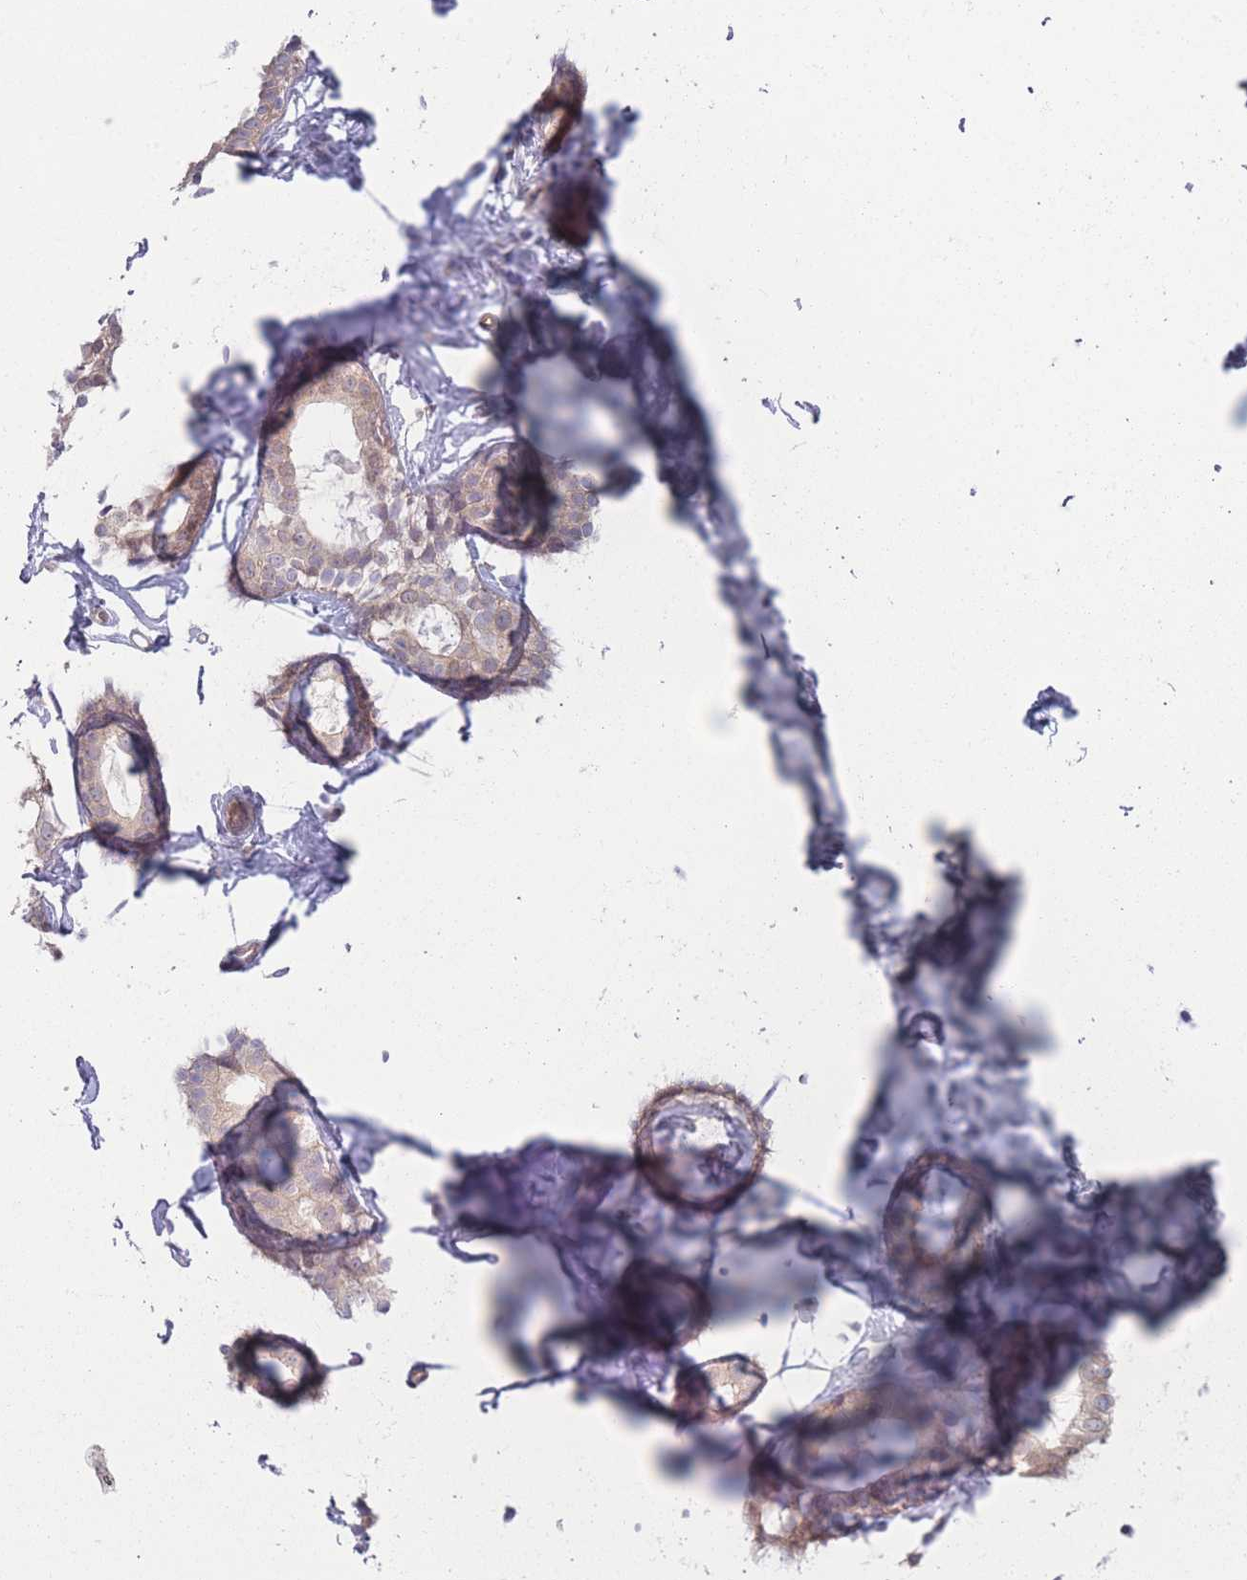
{"staining": {"intensity": "moderate", "quantity": "25%-75%", "location": "cytoplasmic/membranous"}, "tissue": "breast", "cell_type": "Glandular cells", "image_type": "normal", "snomed": [{"axis": "morphology", "description": "Normal tissue, NOS"}, {"axis": "morphology", "description": "Adenoma, NOS"}, {"axis": "topography", "description": "Breast"}], "caption": "Breast stained for a protein (brown) demonstrates moderate cytoplasmic/membranous positive positivity in about 25%-75% of glandular cells.", "gene": "VRK2", "patient": {"sex": "female", "age": 23}}